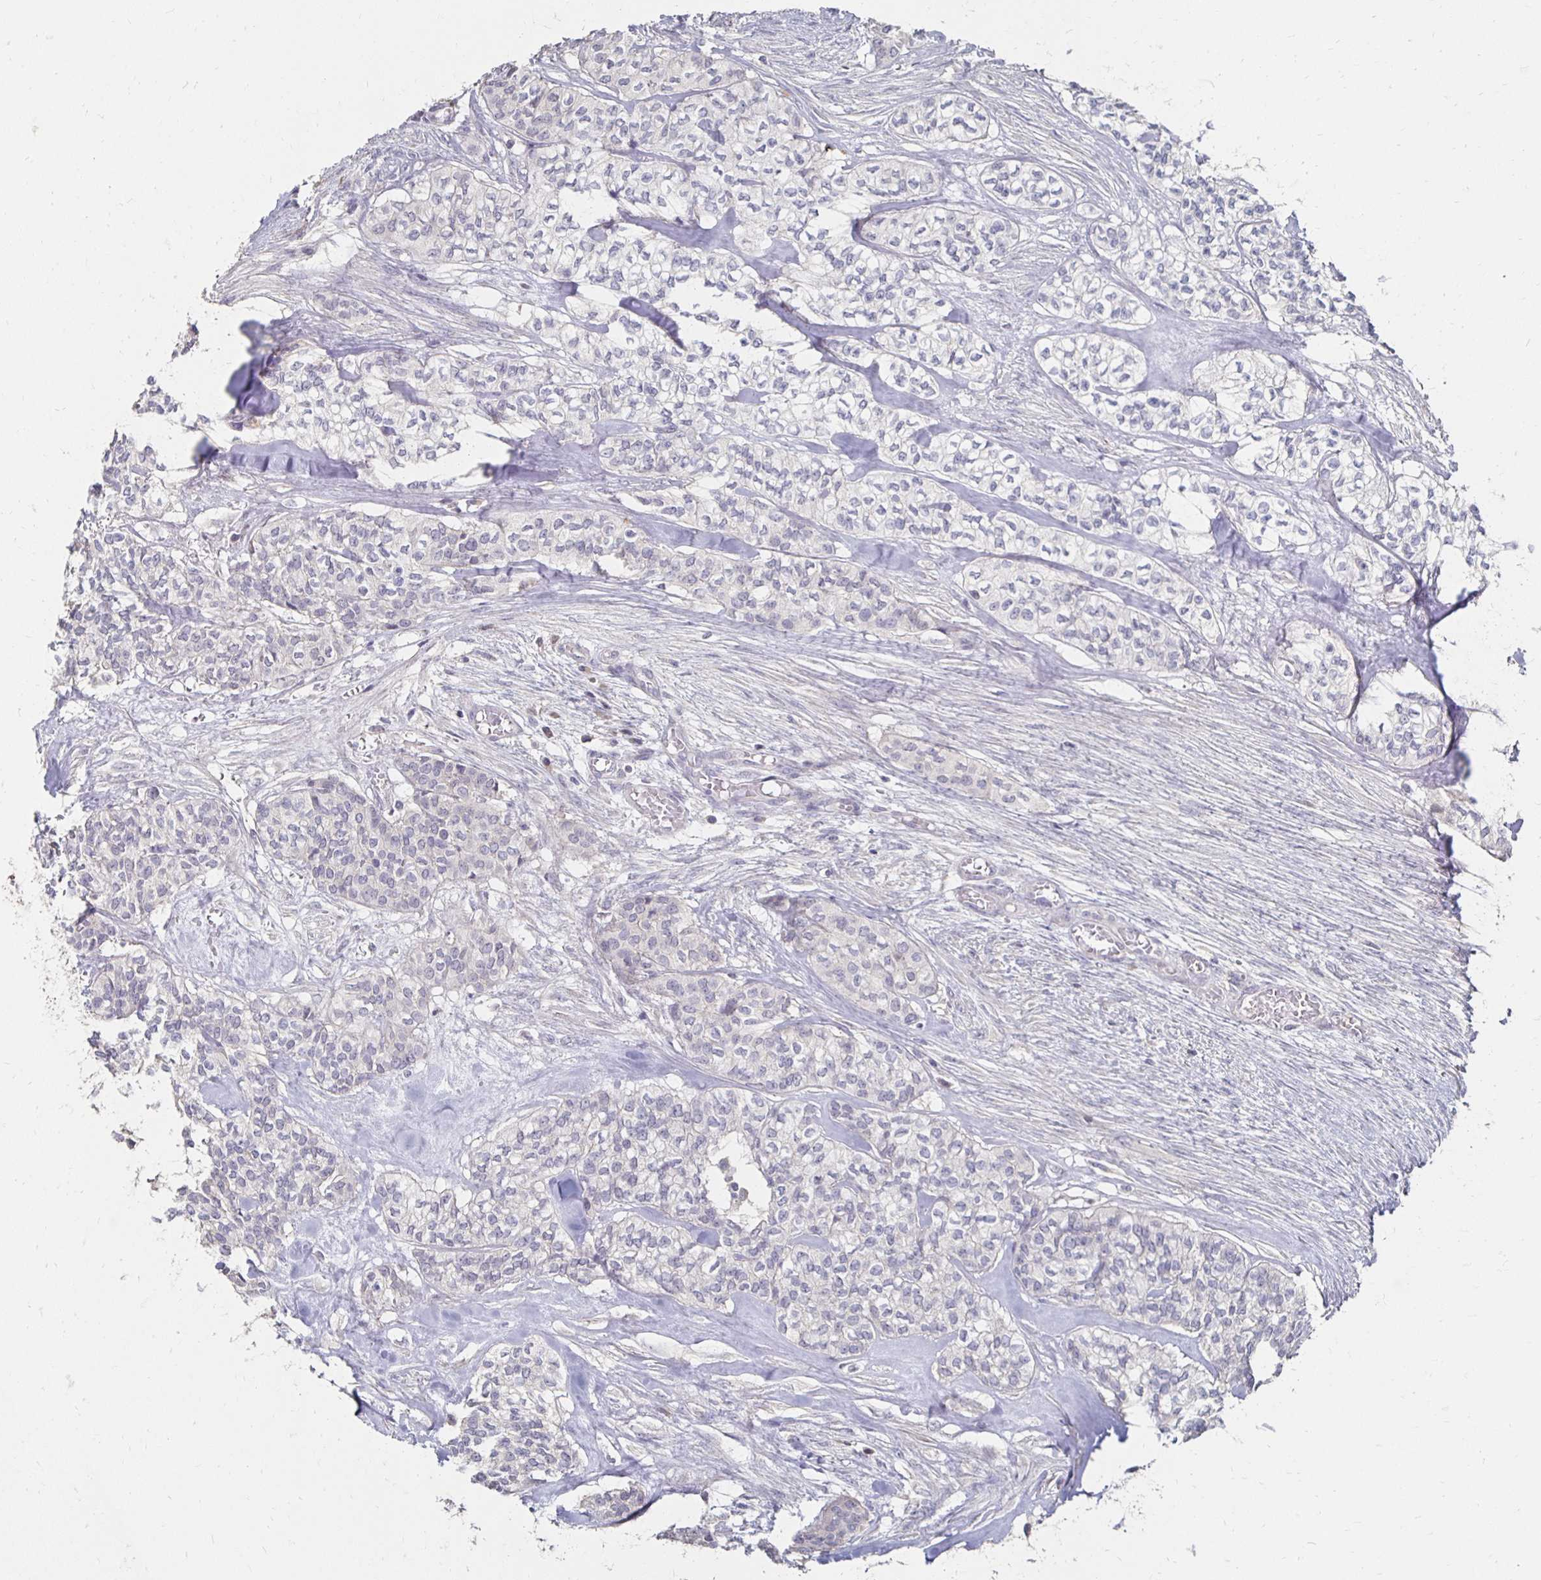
{"staining": {"intensity": "negative", "quantity": "none", "location": "none"}, "tissue": "head and neck cancer", "cell_type": "Tumor cells", "image_type": "cancer", "snomed": [{"axis": "morphology", "description": "Adenocarcinoma, NOS"}, {"axis": "topography", "description": "Head-Neck"}], "caption": "Photomicrograph shows no significant protein positivity in tumor cells of adenocarcinoma (head and neck). (Brightfield microscopy of DAB (3,3'-diaminobenzidine) IHC at high magnification).", "gene": "ZNF727", "patient": {"sex": "male", "age": 81}}